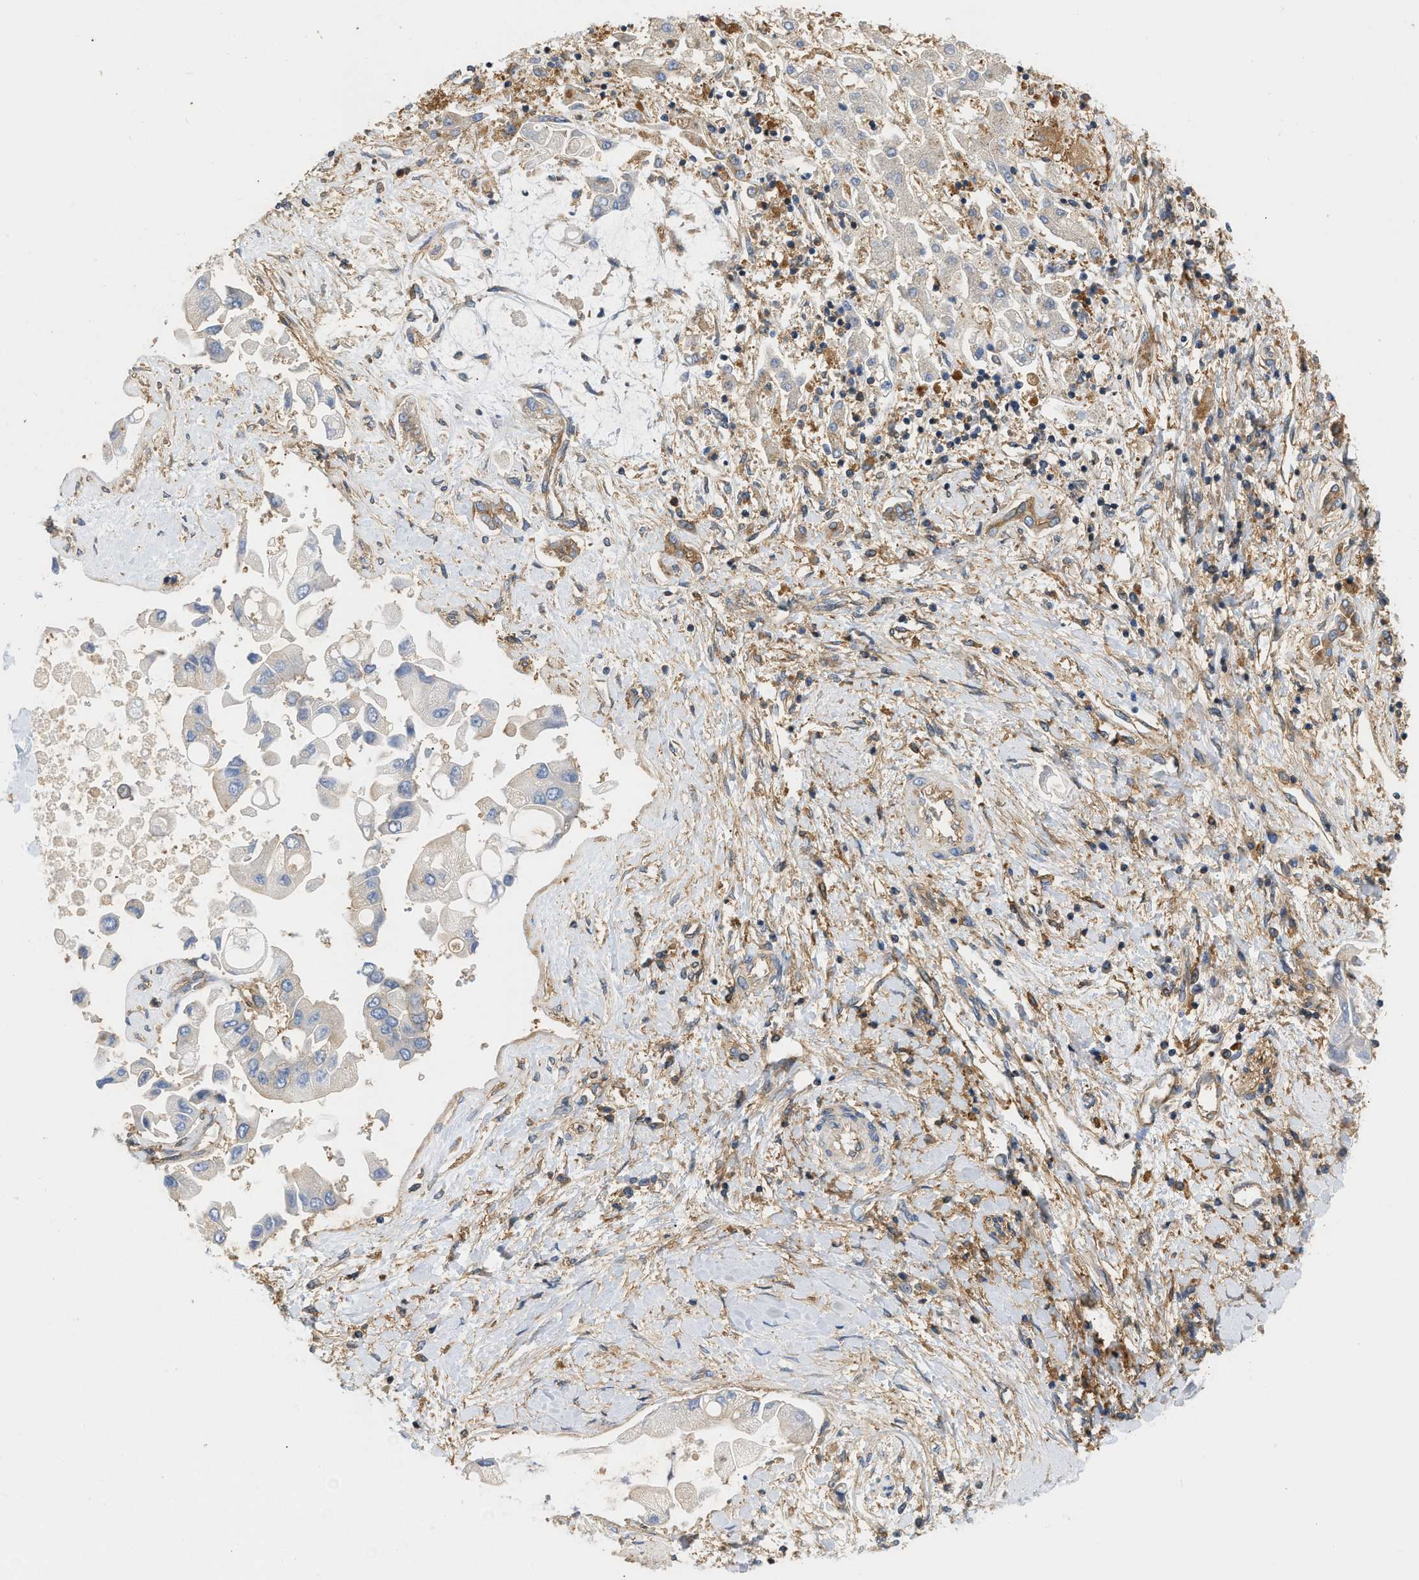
{"staining": {"intensity": "negative", "quantity": "none", "location": "none"}, "tissue": "liver cancer", "cell_type": "Tumor cells", "image_type": "cancer", "snomed": [{"axis": "morphology", "description": "Cholangiocarcinoma"}, {"axis": "topography", "description": "Liver"}], "caption": "This is an immunohistochemistry histopathology image of human liver cancer (cholangiocarcinoma). There is no staining in tumor cells.", "gene": "GNB4", "patient": {"sex": "male", "age": 50}}